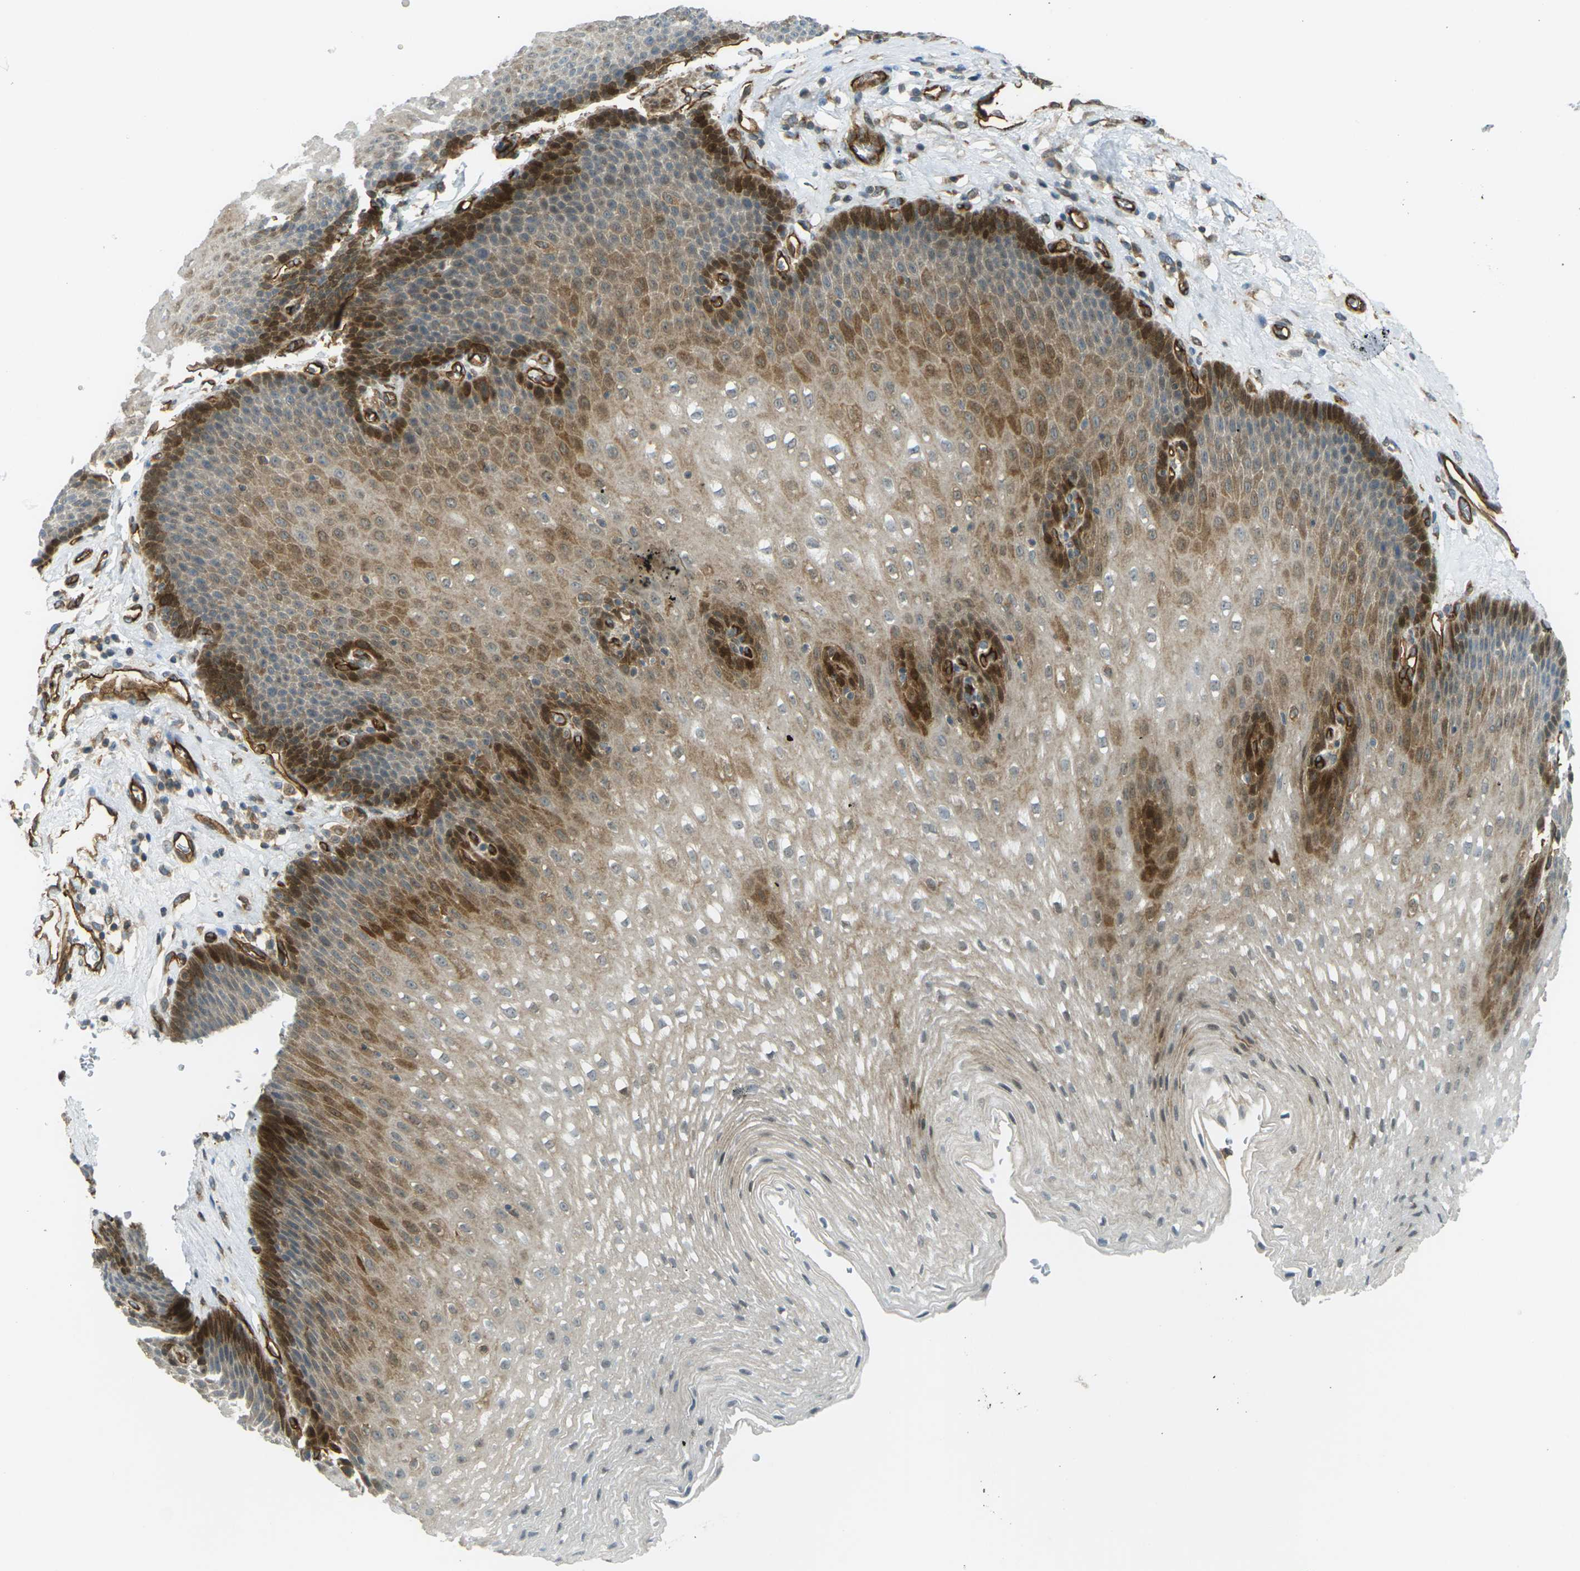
{"staining": {"intensity": "moderate", "quantity": ">75%", "location": "cytoplasmic/membranous"}, "tissue": "esophagus", "cell_type": "Squamous epithelial cells", "image_type": "normal", "snomed": [{"axis": "morphology", "description": "Normal tissue, NOS"}, {"axis": "topography", "description": "Esophagus"}], "caption": "An immunohistochemistry histopathology image of benign tissue is shown. Protein staining in brown highlights moderate cytoplasmic/membranous positivity in esophagus within squamous epithelial cells.", "gene": "S1PR1", "patient": {"sex": "male", "age": 48}}